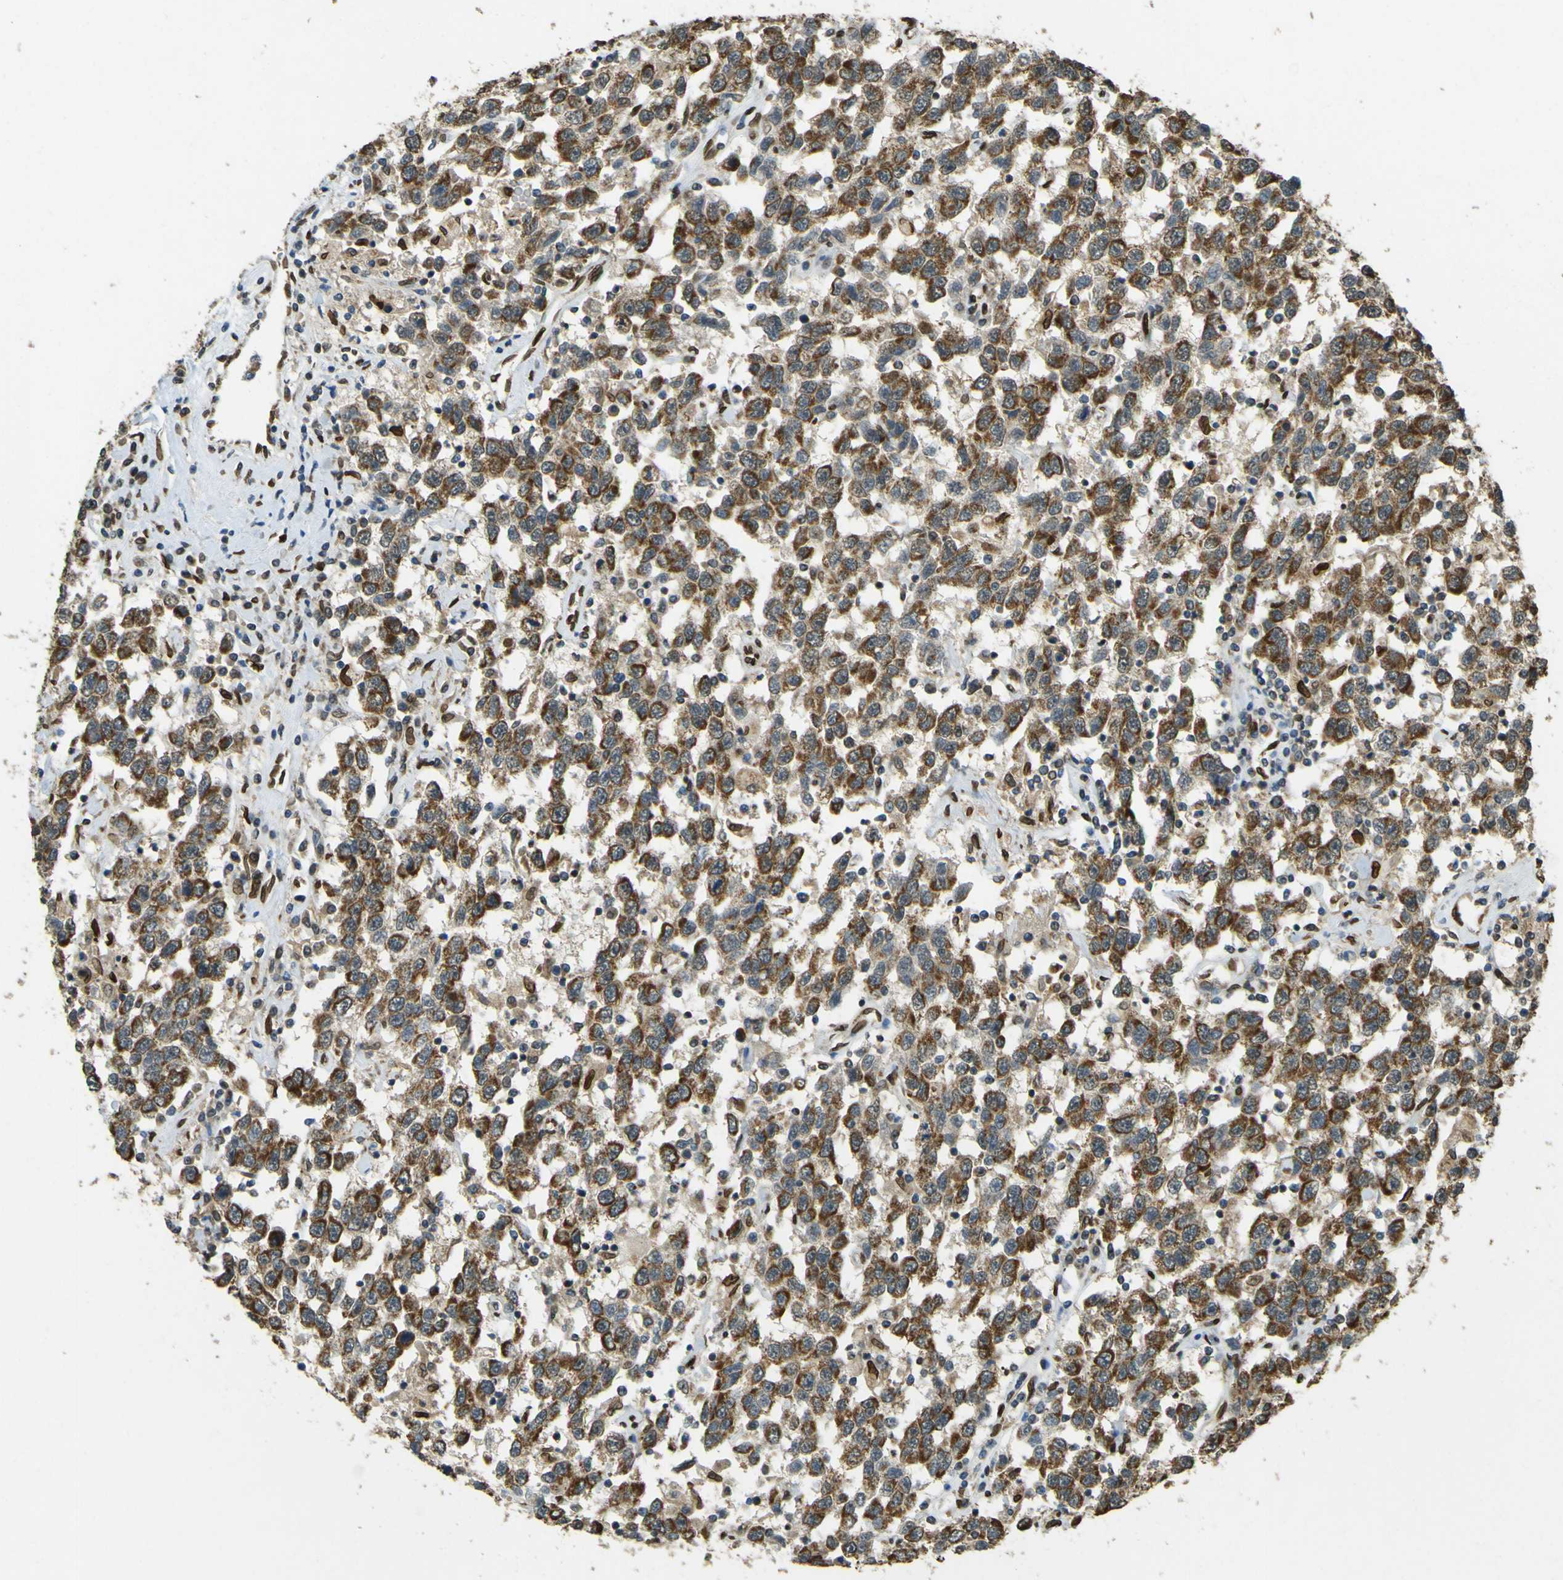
{"staining": {"intensity": "moderate", "quantity": ">75%", "location": "cytoplasmic/membranous"}, "tissue": "testis cancer", "cell_type": "Tumor cells", "image_type": "cancer", "snomed": [{"axis": "morphology", "description": "Seminoma, NOS"}, {"axis": "topography", "description": "Testis"}], "caption": "Moderate cytoplasmic/membranous positivity for a protein is seen in approximately >75% of tumor cells of testis seminoma using immunohistochemistry (IHC).", "gene": "GALNT1", "patient": {"sex": "male", "age": 41}}